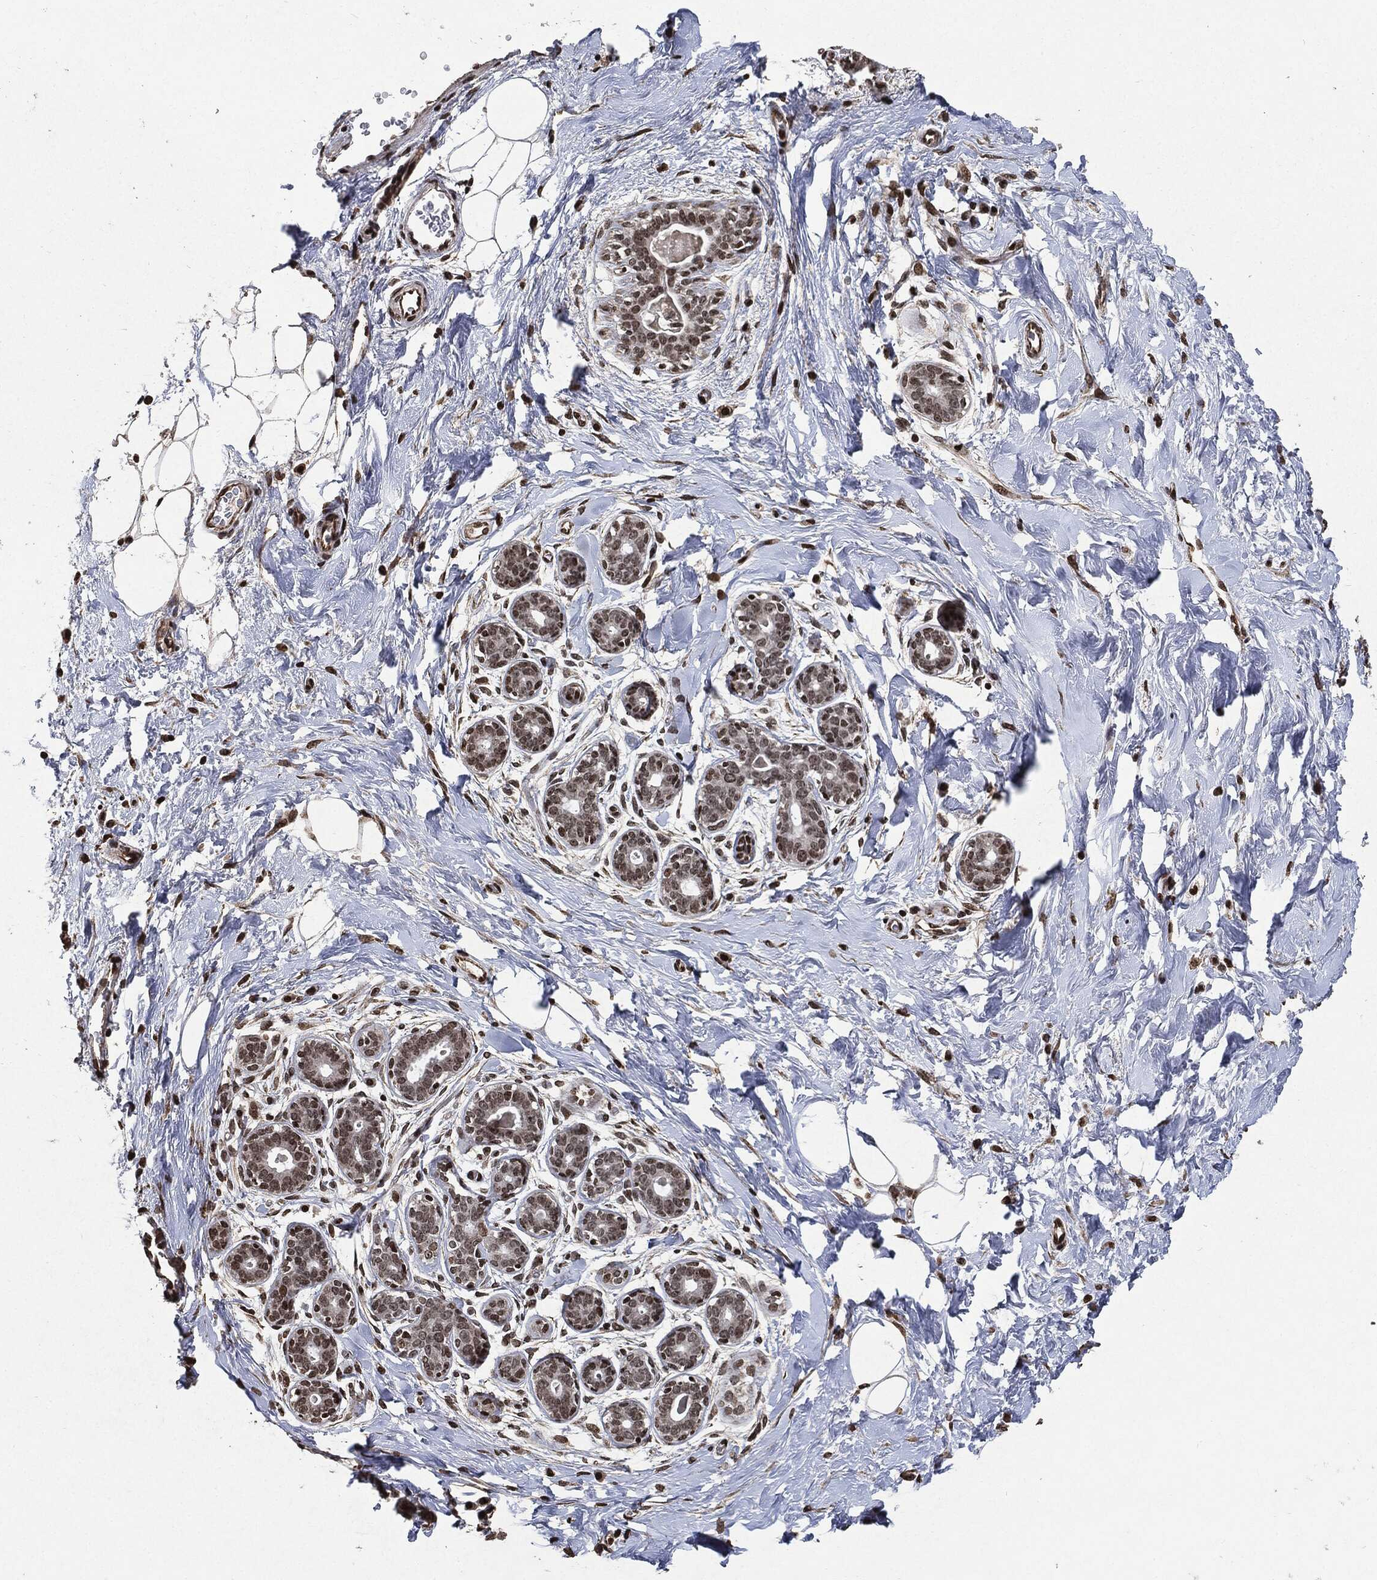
{"staining": {"intensity": "strong", "quantity": ">75%", "location": "nuclear"}, "tissue": "breast", "cell_type": "Adipocytes", "image_type": "normal", "snomed": [{"axis": "morphology", "description": "Normal tissue, NOS"}, {"axis": "topography", "description": "Breast"}], "caption": "Protein staining exhibits strong nuclear expression in about >75% of adipocytes in normal breast. The staining was performed using DAB (3,3'-diaminobenzidine), with brown indicating positive protein expression. Nuclei are stained blue with hematoxylin.", "gene": "JUN", "patient": {"sex": "female", "age": 43}}